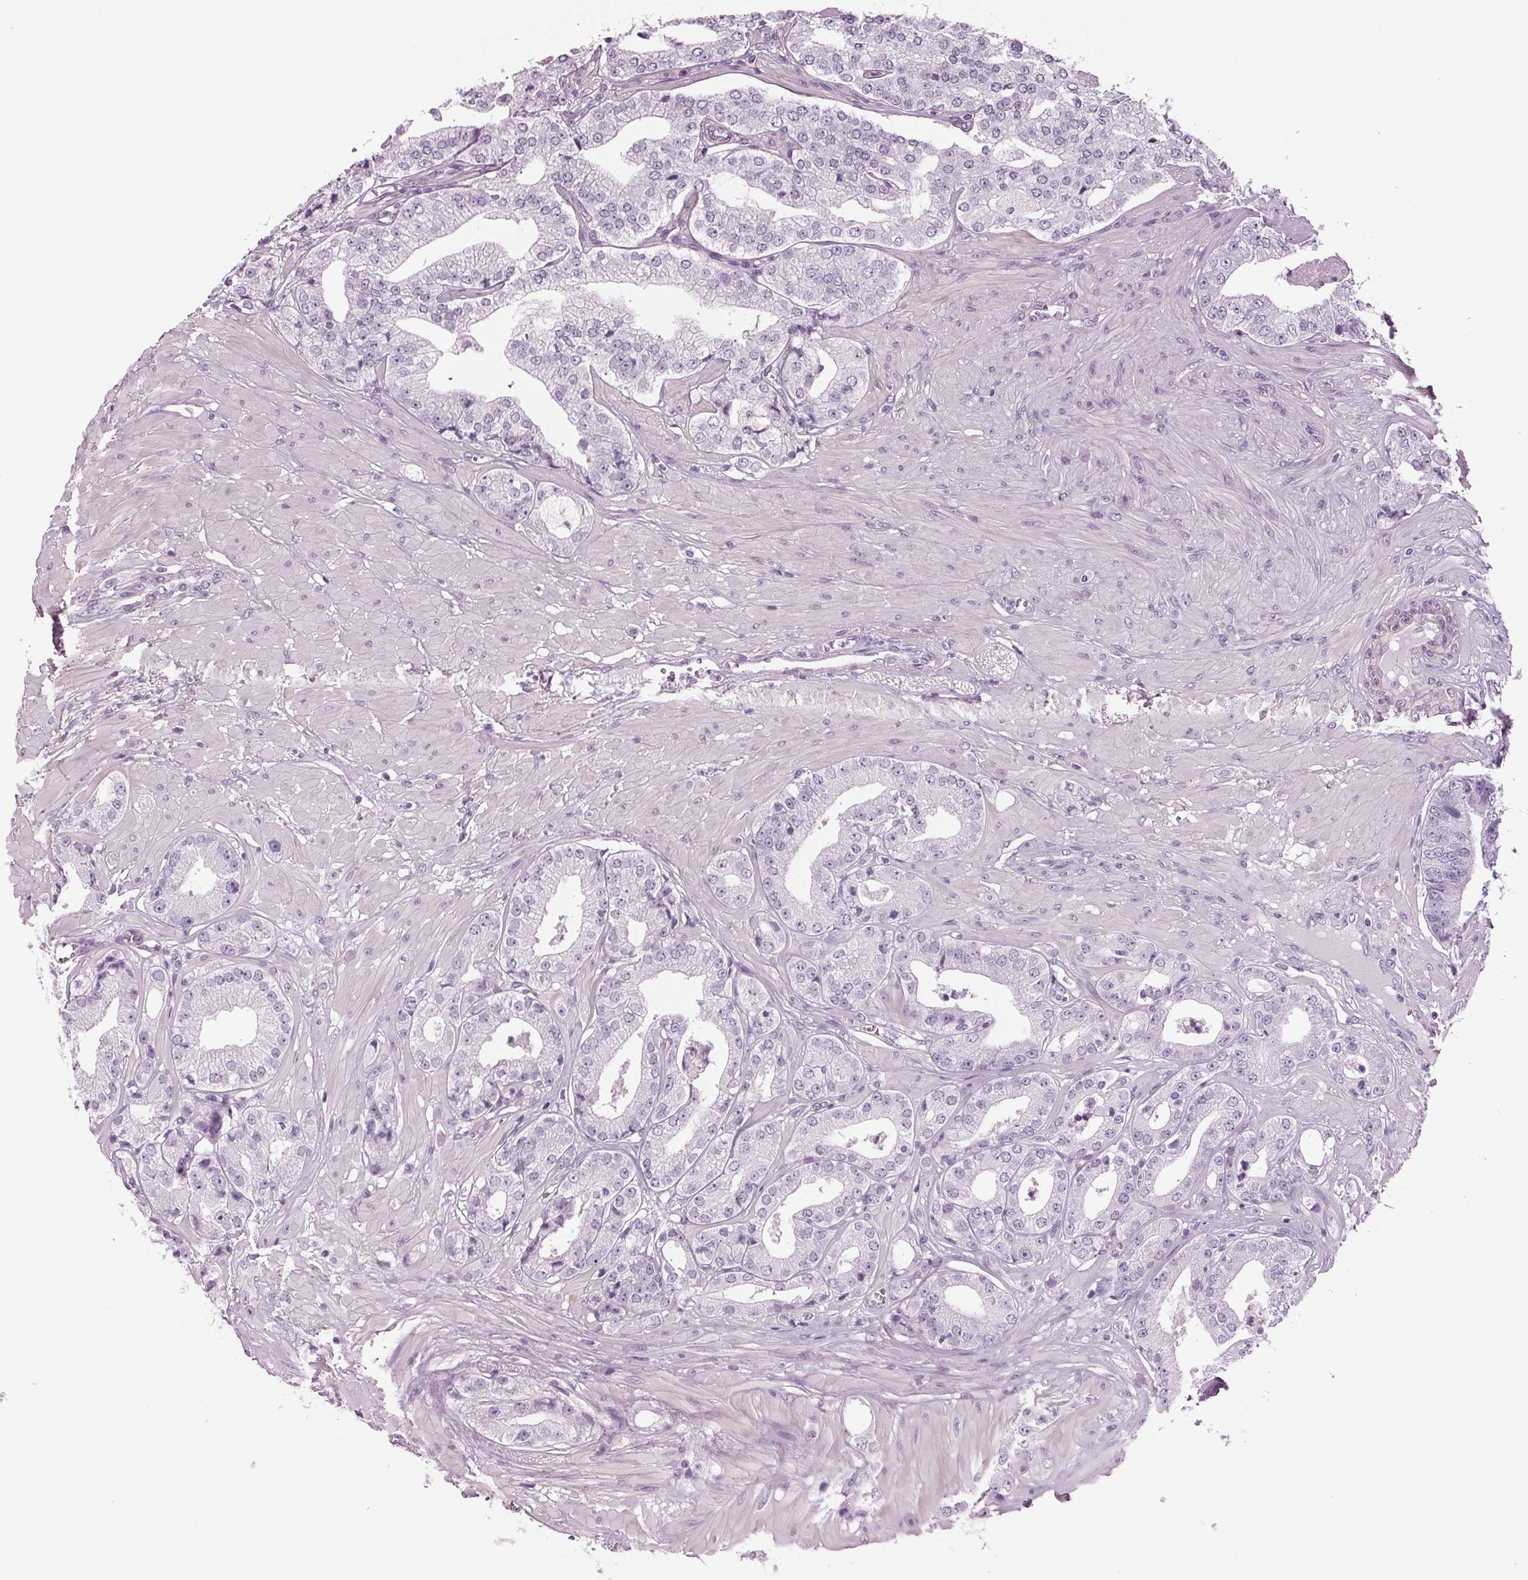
{"staining": {"intensity": "negative", "quantity": "none", "location": "none"}, "tissue": "prostate cancer", "cell_type": "Tumor cells", "image_type": "cancer", "snomed": [{"axis": "morphology", "description": "Adenocarcinoma, Low grade"}, {"axis": "topography", "description": "Prostate"}], "caption": "This is a micrograph of immunohistochemistry (IHC) staining of prostate cancer, which shows no expression in tumor cells.", "gene": "BHLHE22", "patient": {"sex": "male", "age": 60}}